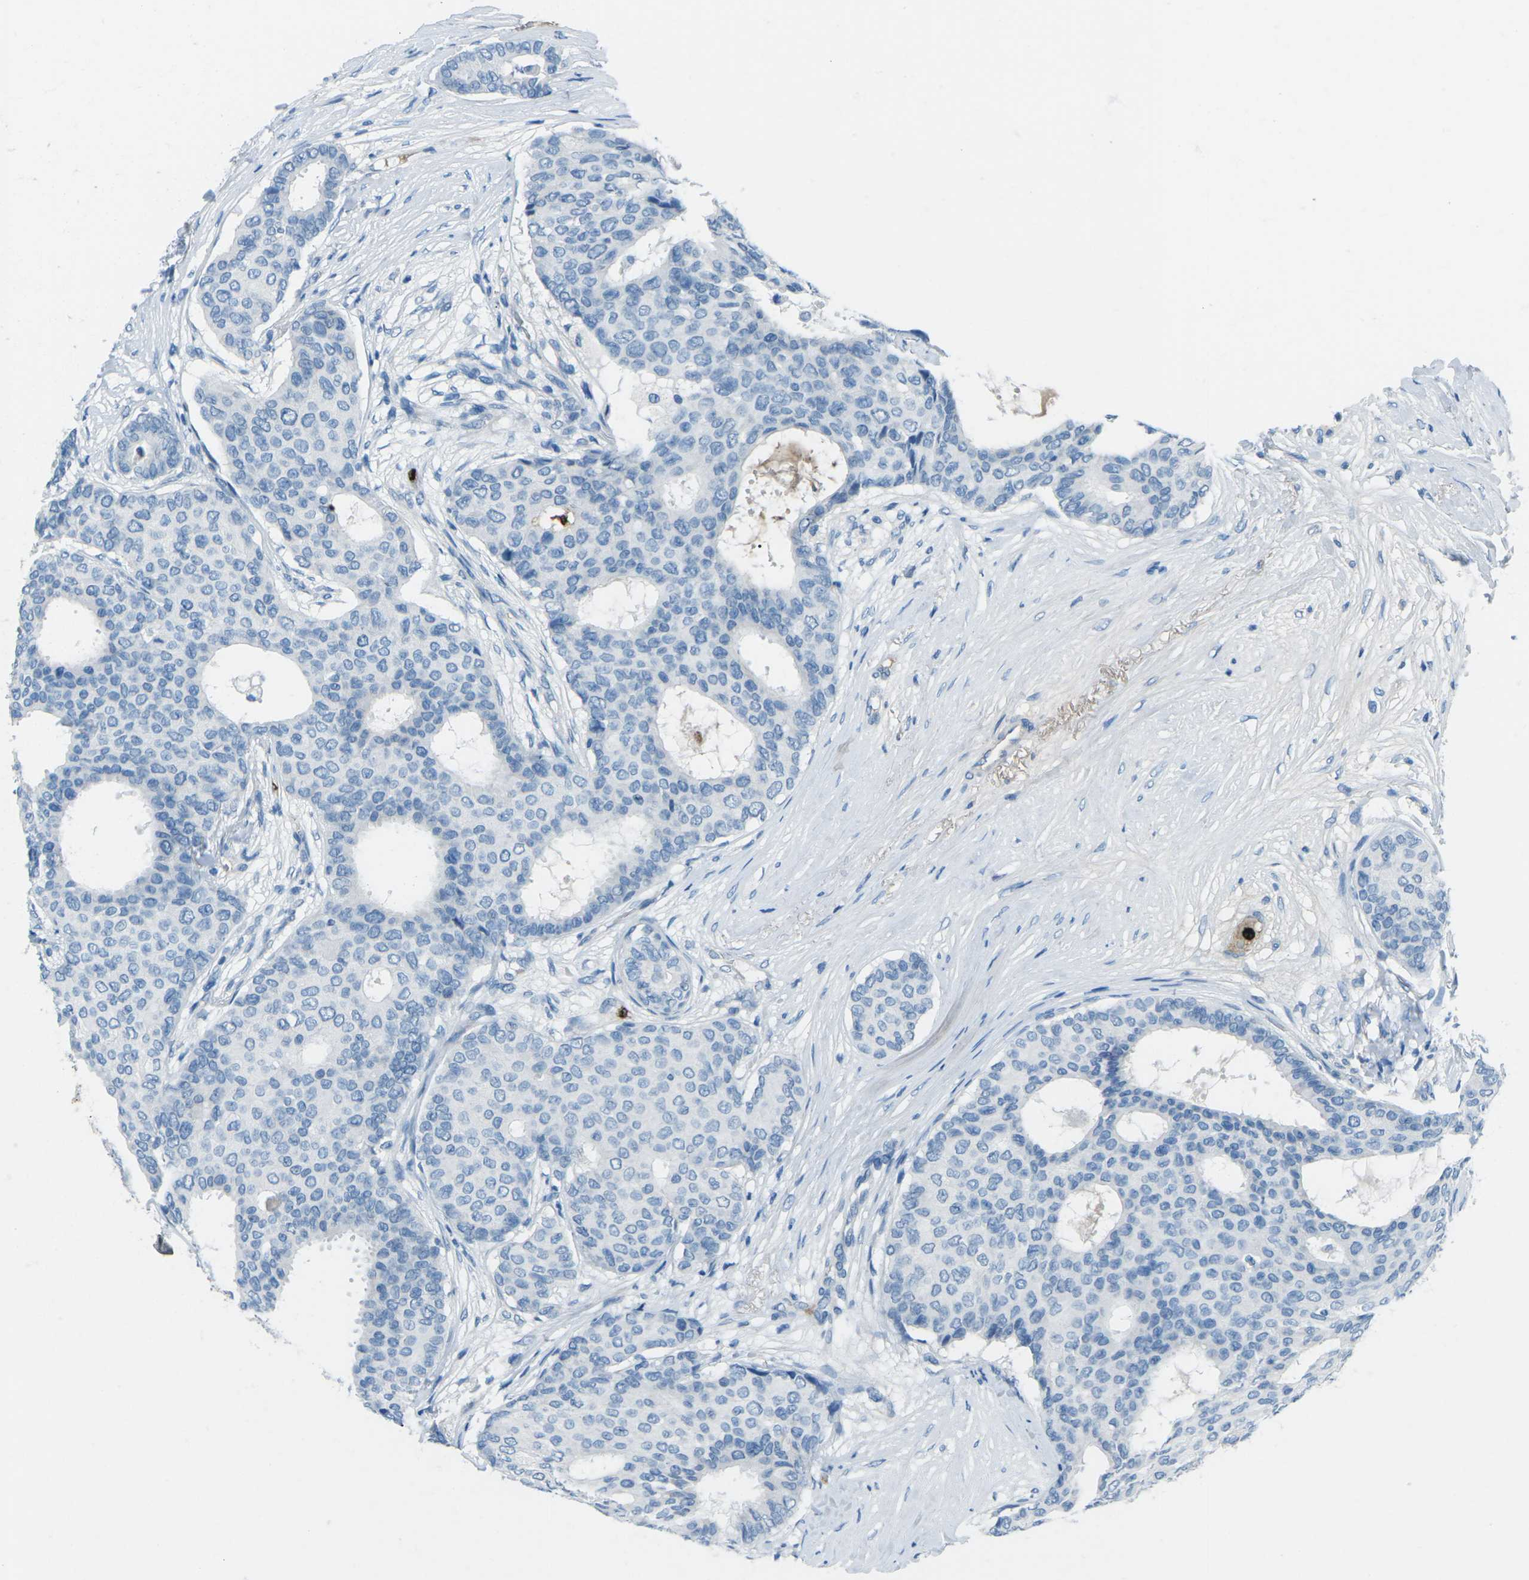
{"staining": {"intensity": "negative", "quantity": "none", "location": "none"}, "tissue": "breast cancer", "cell_type": "Tumor cells", "image_type": "cancer", "snomed": [{"axis": "morphology", "description": "Duct carcinoma"}, {"axis": "topography", "description": "Breast"}], "caption": "Image shows no protein expression in tumor cells of breast cancer (intraductal carcinoma) tissue. (Stains: DAB (3,3'-diaminobenzidine) immunohistochemistry with hematoxylin counter stain, Microscopy: brightfield microscopy at high magnification).", "gene": "FCN1", "patient": {"sex": "female", "age": 75}}